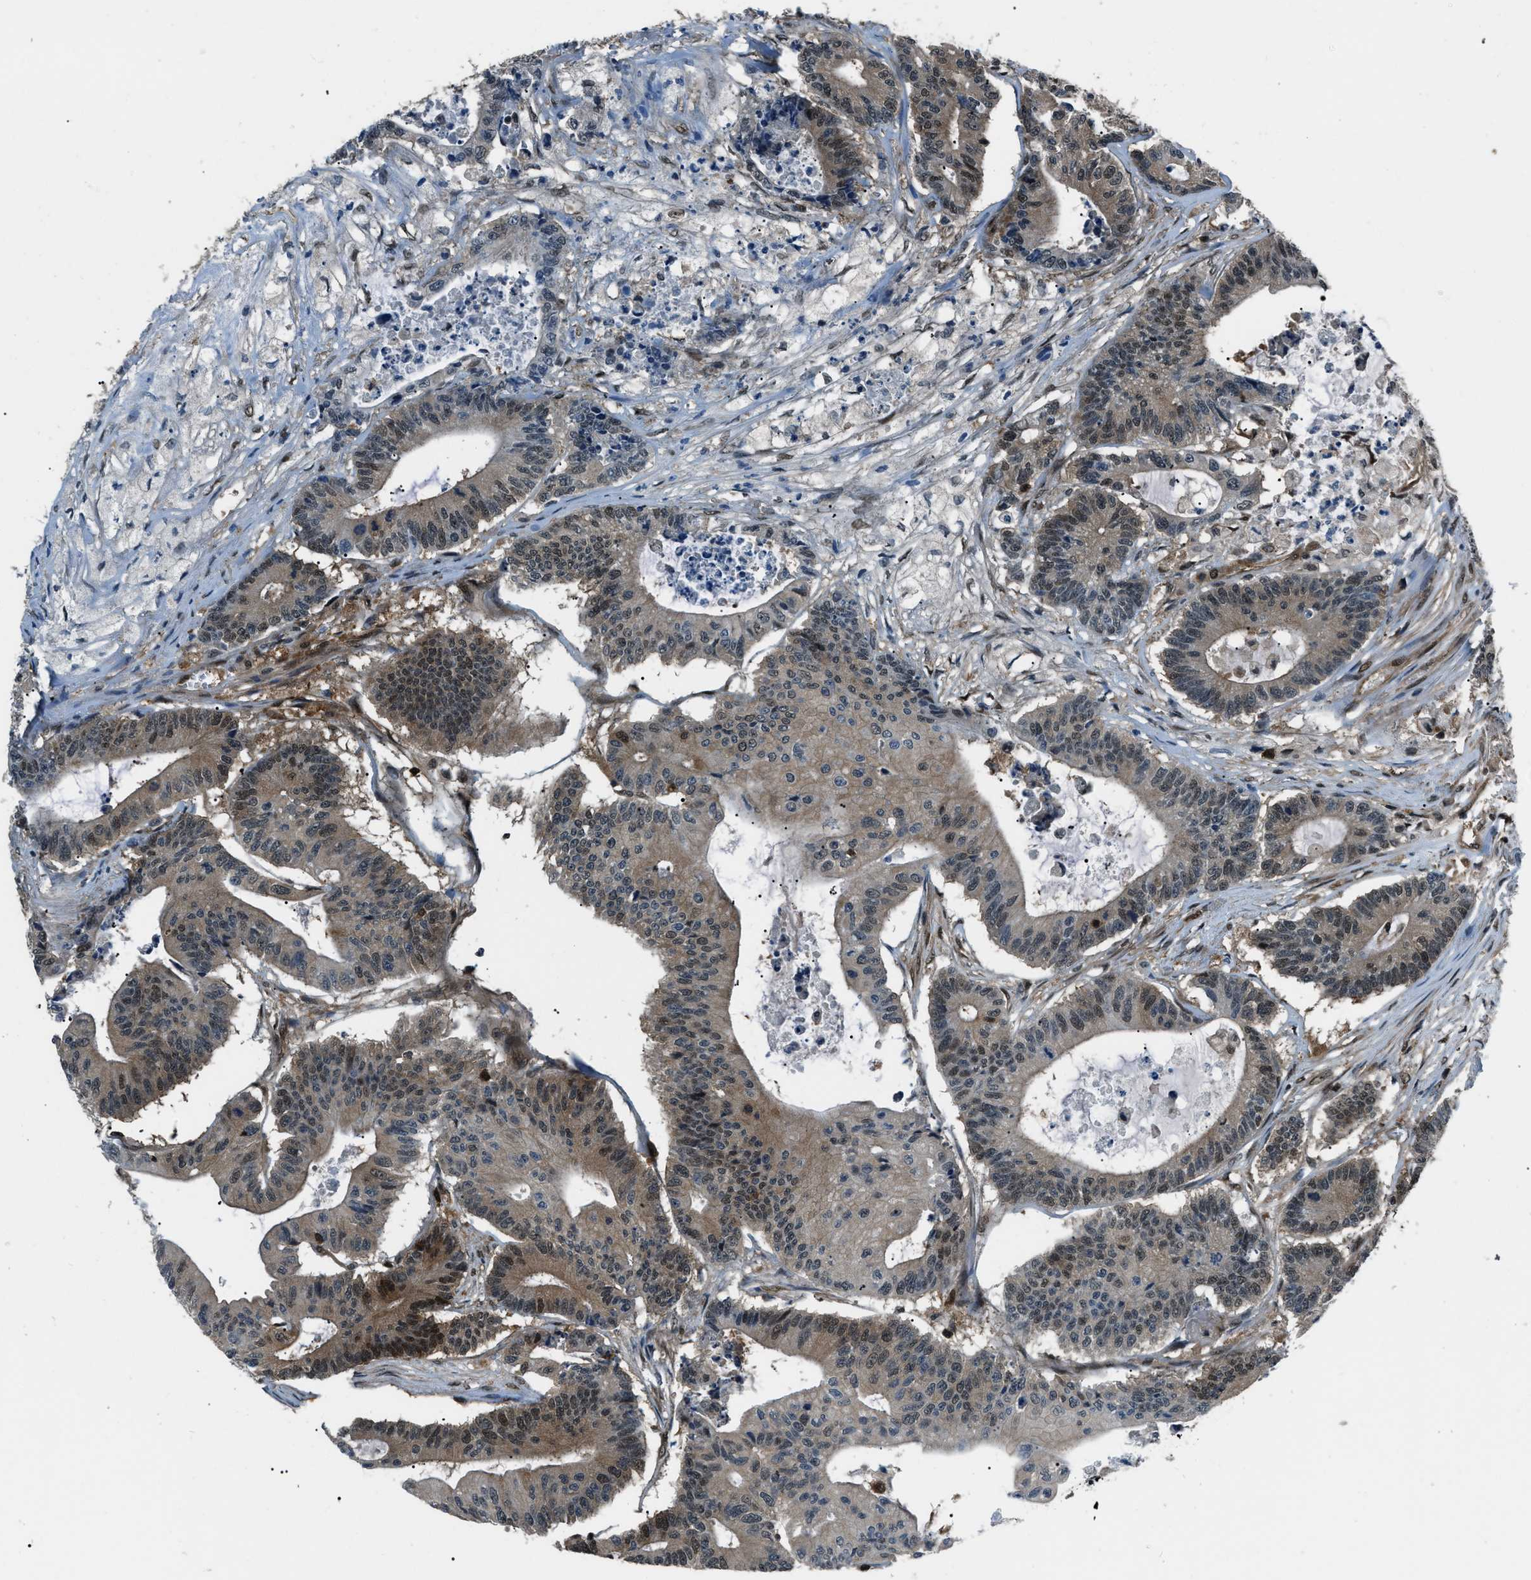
{"staining": {"intensity": "moderate", "quantity": "25%-75%", "location": "cytoplasmic/membranous,nuclear"}, "tissue": "colorectal cancer", "cell_type": "Tumor cells", "image_type": "cancer", "snomed": [{"axis": "morphology", "description": "Adenocarcinoma, NOS"}, {"axis": "topography", "description": "Colon"}], "caption": "Protein expression by immunohistochemistry demonstrates moderate cytoplasmic/membranous and nuclear staining in about 25%-75% of tumor cells in colorectal cancer. The staining is performed using DAB (3,3'-diaminobenzidine) brown chromogen to label protein expression. The nuclei are counter-stained blue using hematoxylin.", "gene": "NUDCD3", "patient": {"sex": "female", "age": 84}}